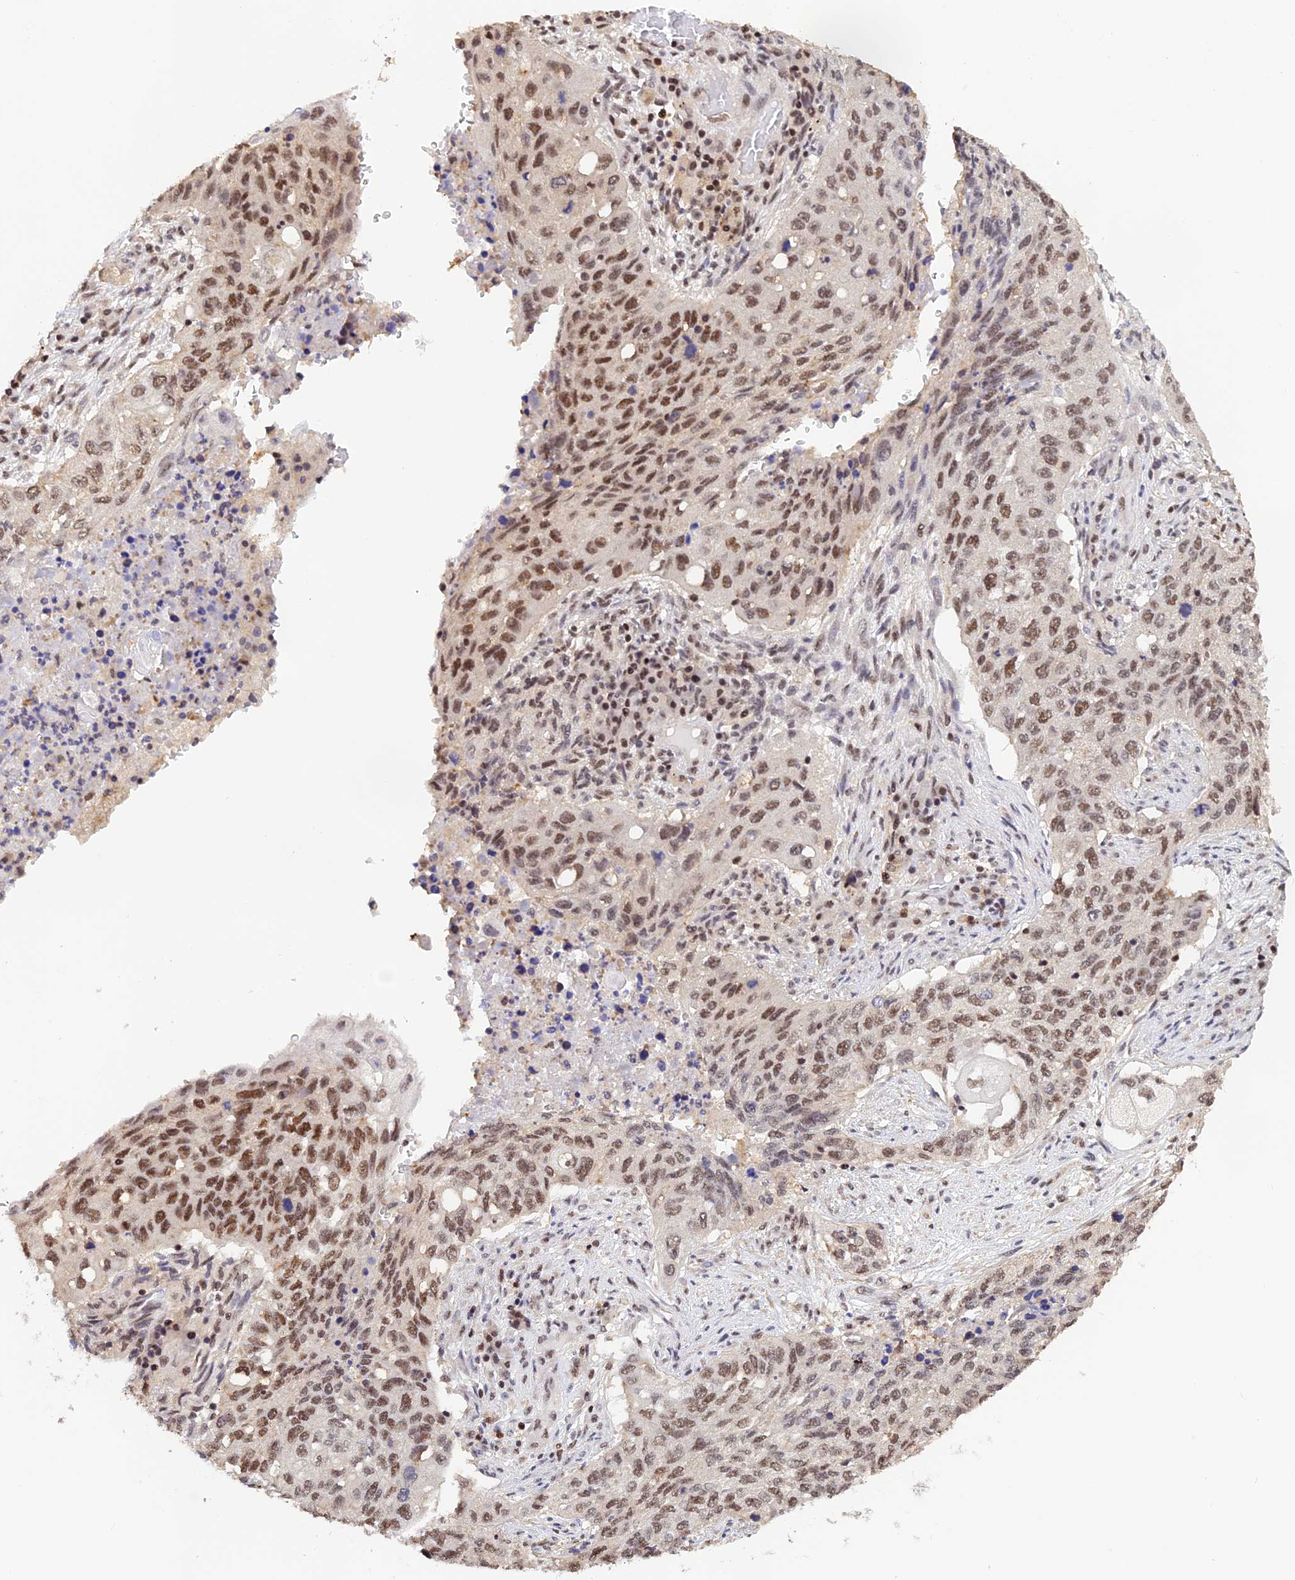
{"staining": {"intensity": "moderate", "quantity": ">75%", "location": "nuclear"}, "tissue": "lung cancer", "cell_type": "Tumor cells", "image_type": "cancer", "snomed": [{"axis": "morphology", "description": "Squamous cell carcinoma, NOS"}, {"axis": "topography", "description": "Lung"}], "caption": "Immunohistochemical staining of lung cancer exhibits medium levels of moderate nuclear positivity in approximately >75% of tumor cells.", "gene": "THAP11", "patient": {"sex": "female", "age": 63}}